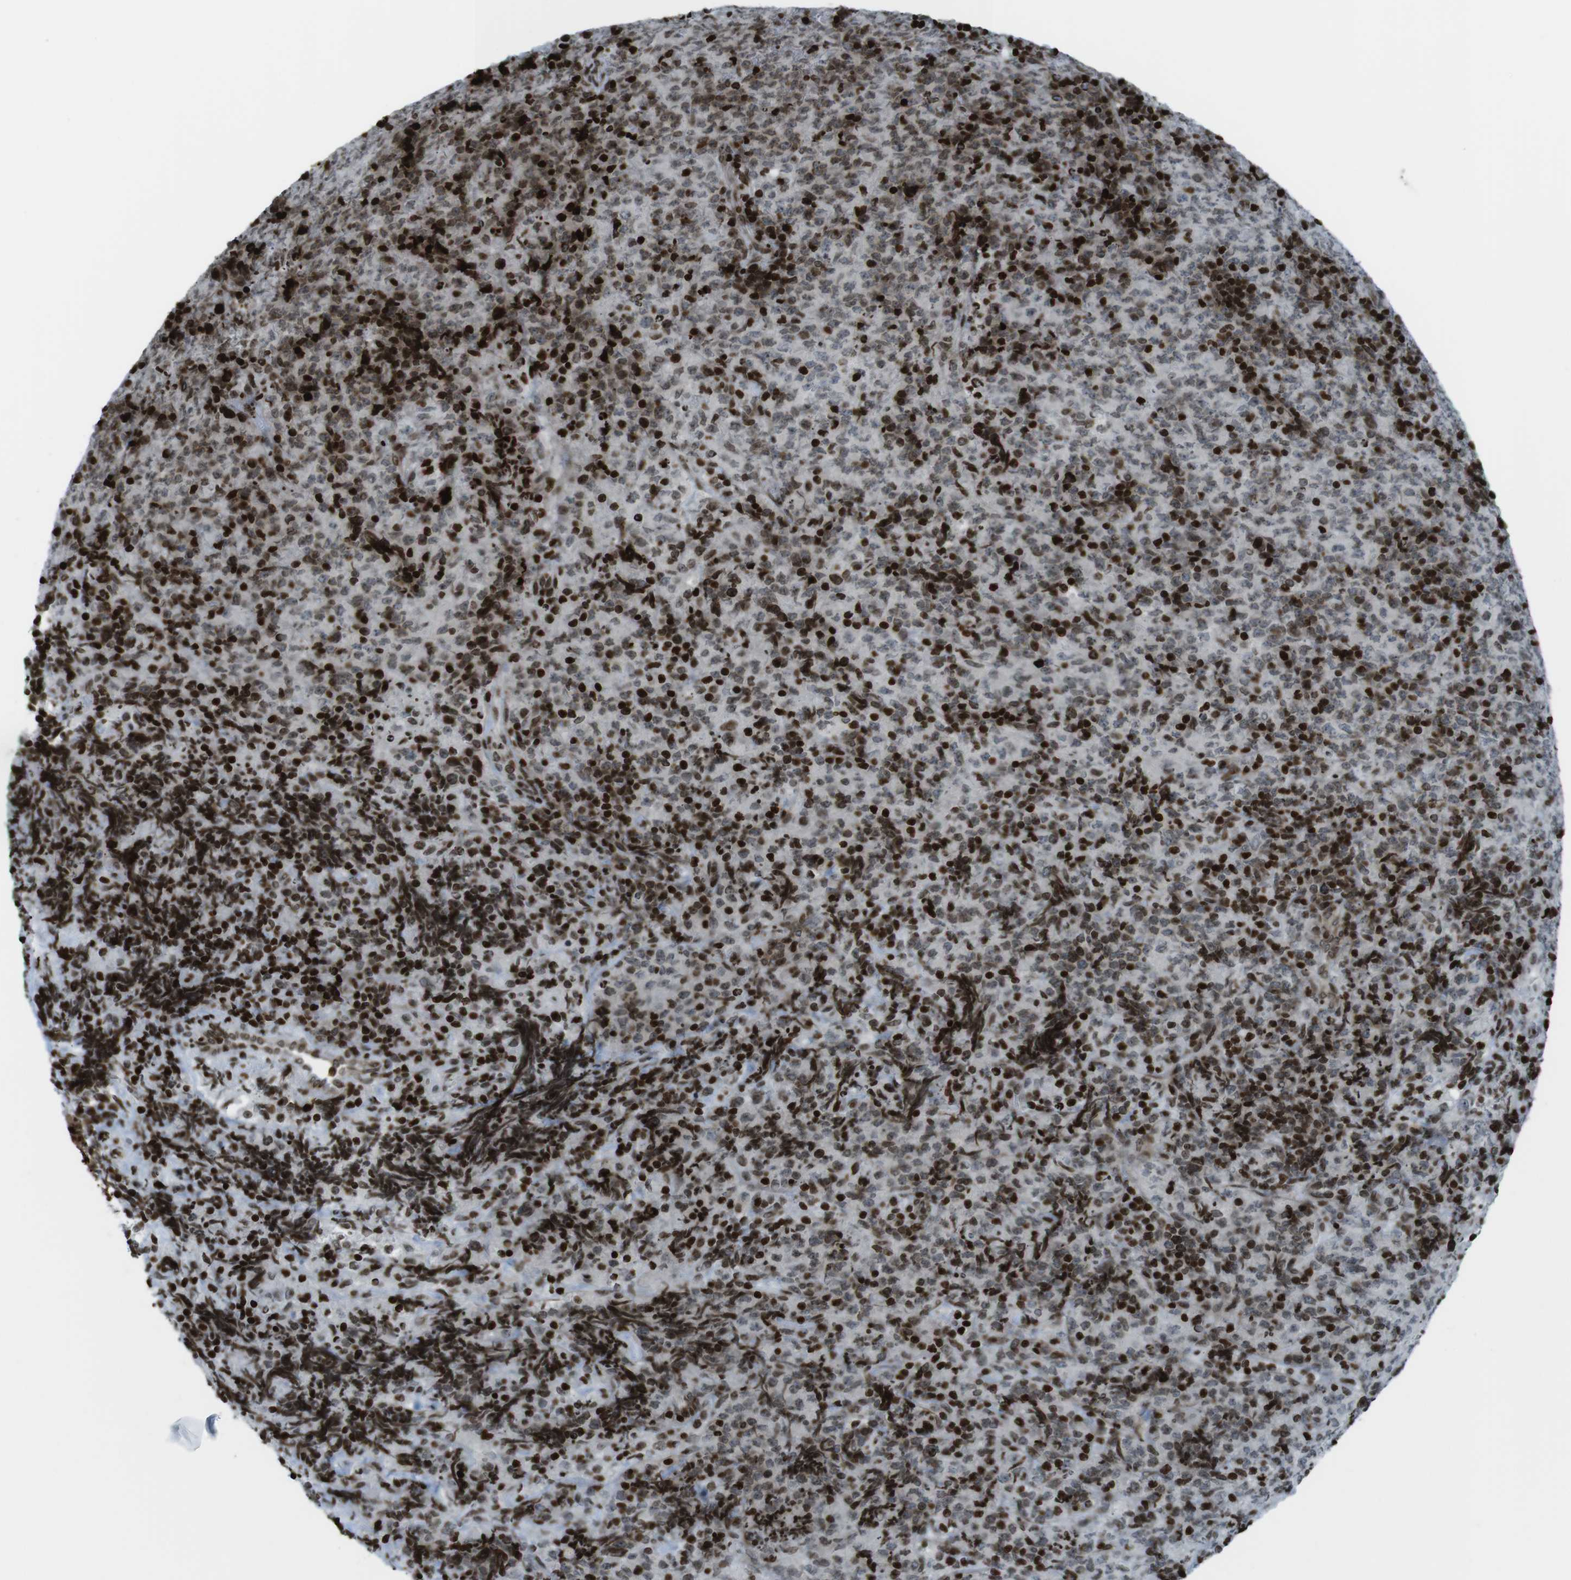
{"staining": {"intensity": "strong", "quantity": "25%-75%", "location": "nuclear"}, "tissue": "lymphoma", "cell_type": "Tumor cells", "image_type": "cancer", "snomed": [{"axis": "morphology", "description": "Malignant lymphoma, non-Hodgkin's type, High grade"}, {"axis": "topography", "description": "Tonsil"}], "caption": "Protein expression analysis of lymphoma reveals strong nuclear expression in approximately 25%-75% of tumor cells.", "gene": "H2AC8", "patient": {"sex": "female", "age": 36}}